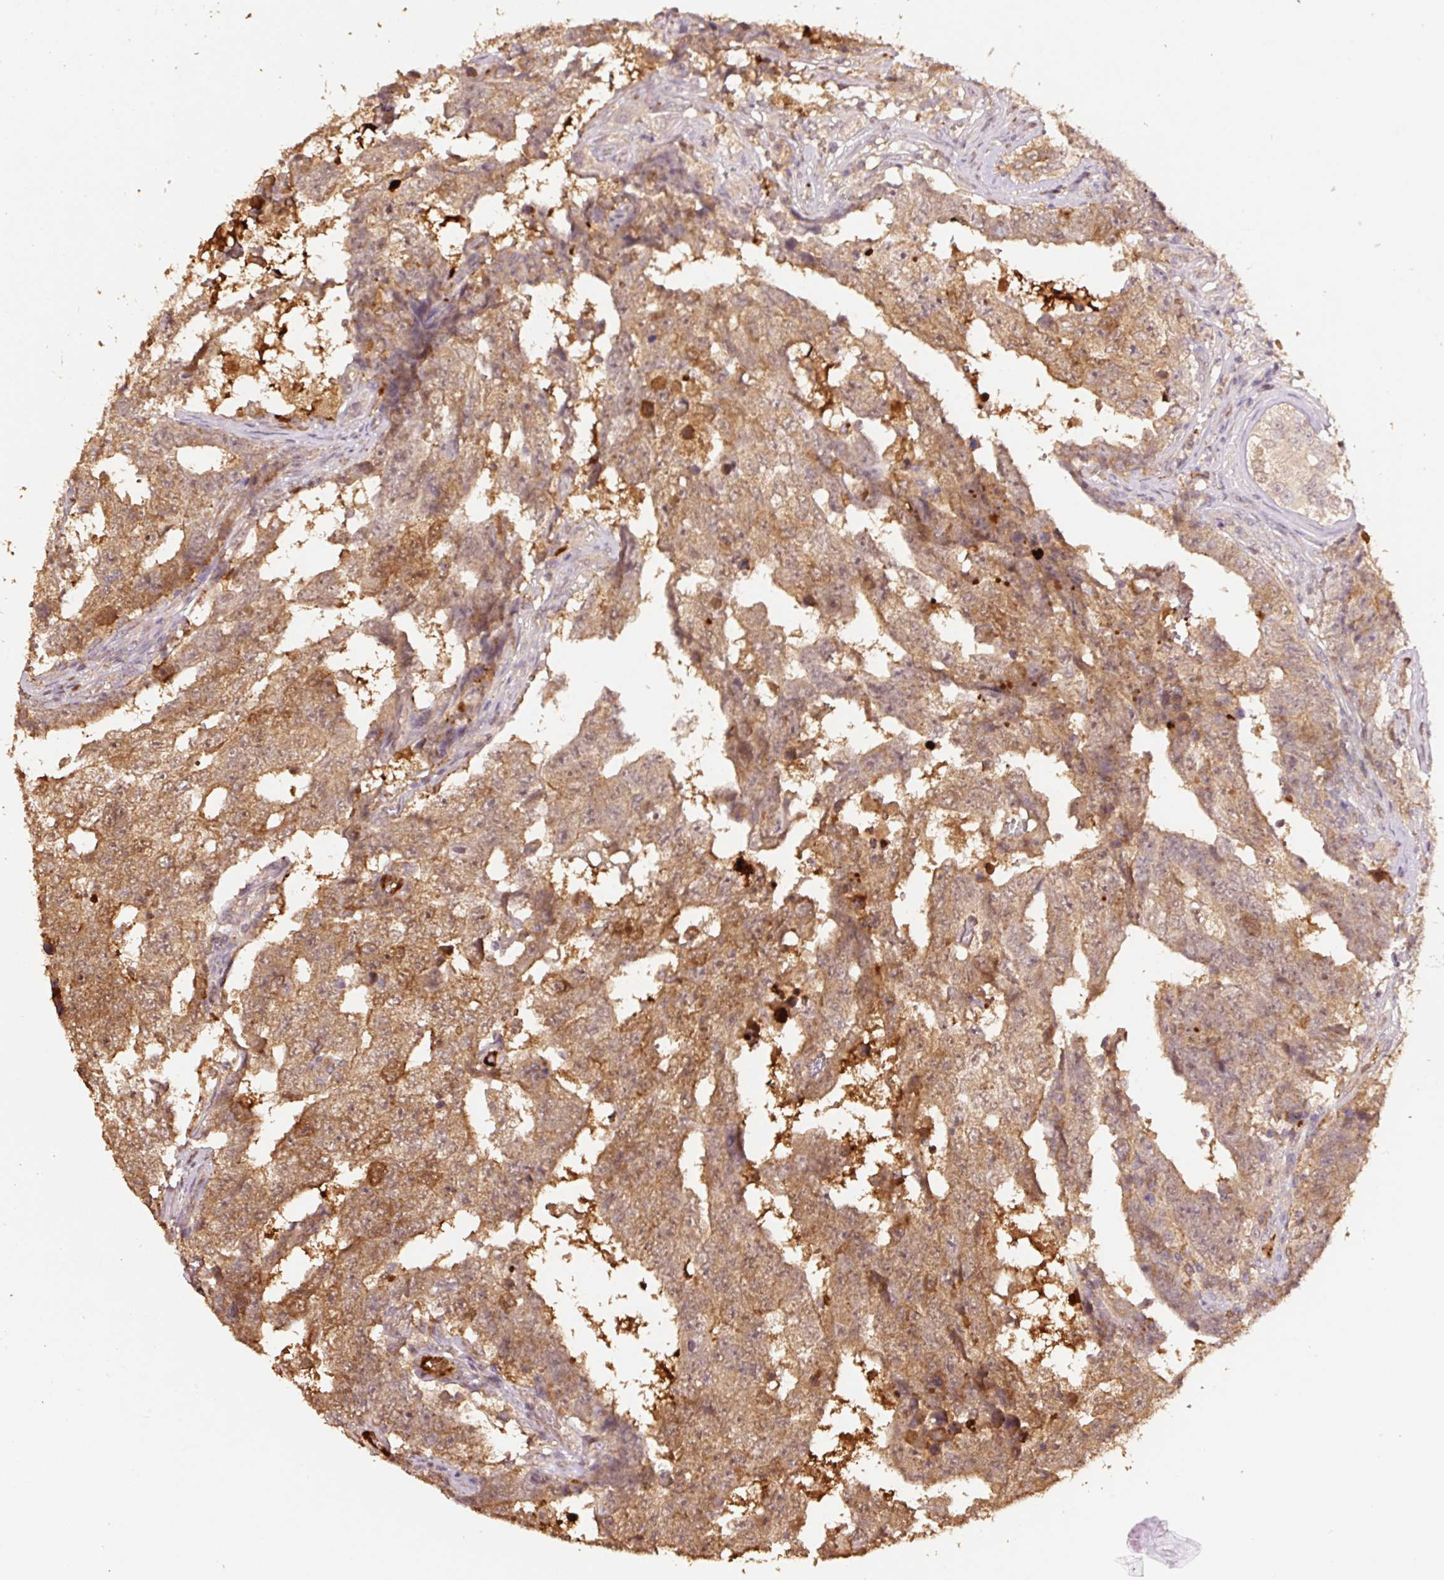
{"staining": {"intensity": "moderate", "quantity": ">75%", "location": "cytoplasmic/membranous"}, "tissue": "testis cancer", "cell_type": "Tumor cells", "image_type": "cancer", "snomed": [{"axis": "morphology", "description": "Carcinoma, Embryonal, NOS"}, {"axis": "topography", "description": "Testis"}], "caption": "Protein staining reveals moderate cytoplasmic/membranous positivity in about >75% of tumor cells in testis embryonal carcinoma. (Brightfield microscopy of DAB IHC at high magnification).", "gene": "HERC2", "patient": {"sex": "male", "age": 25}}